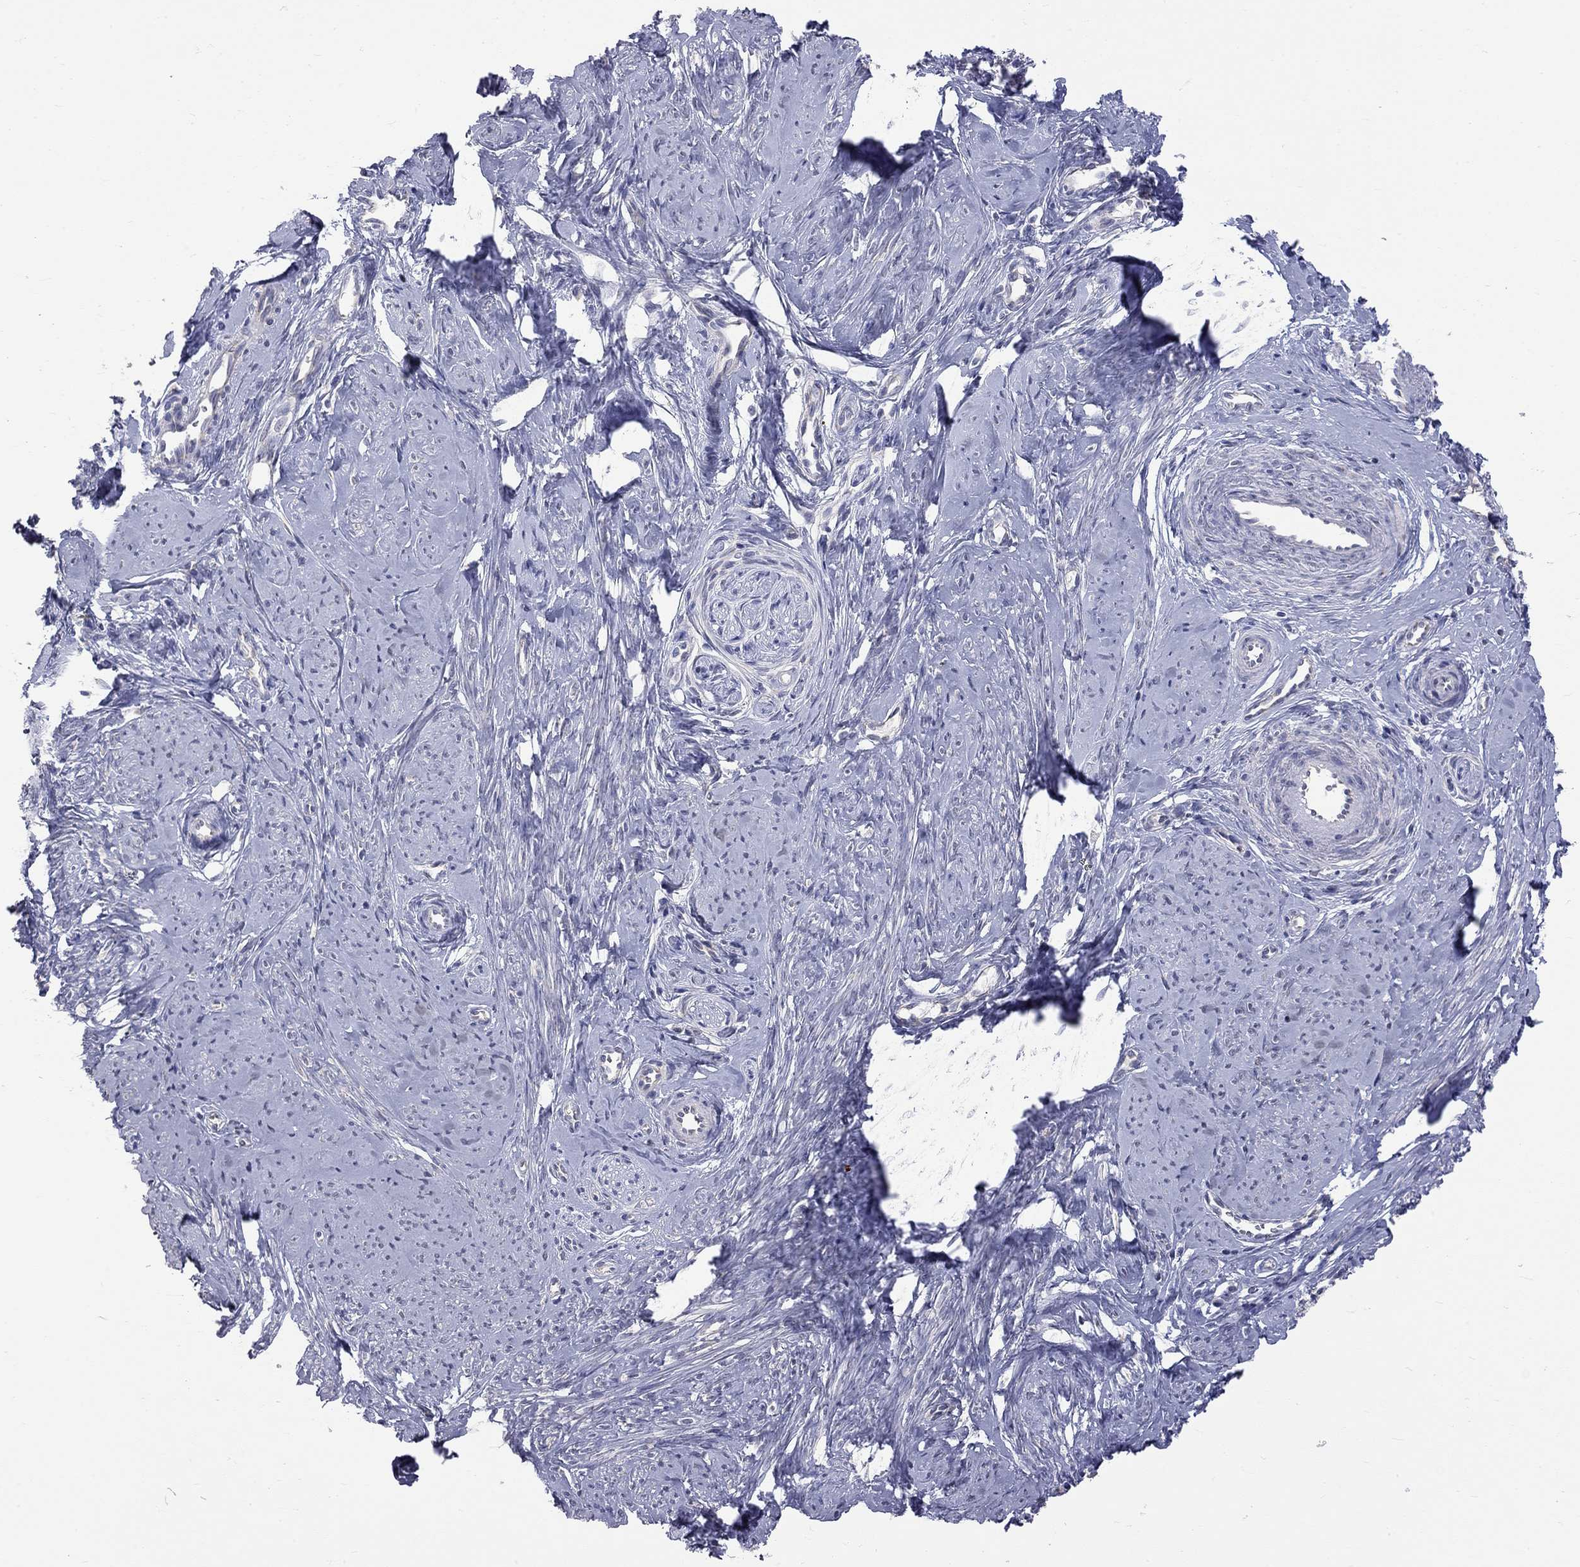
{"staining": {"intensity": "negative", "quantity": "none", "location": "none"}, "tissue": "smooth muscle", "cell_type": "Smooth muscle cells", "image_type": "normal", "snomed": [{"axis": "morphology", "description": "Normal tissue, NOS"}, {"axis": "topography", "description": "Smooth muscle"}], "caption": "A photomicrograph of smooth muscle stained for a protein shows no brown staining in smooth muscle cells.", "gene": "OPRK1", "patient": {"sex": "female", "age": 48}}